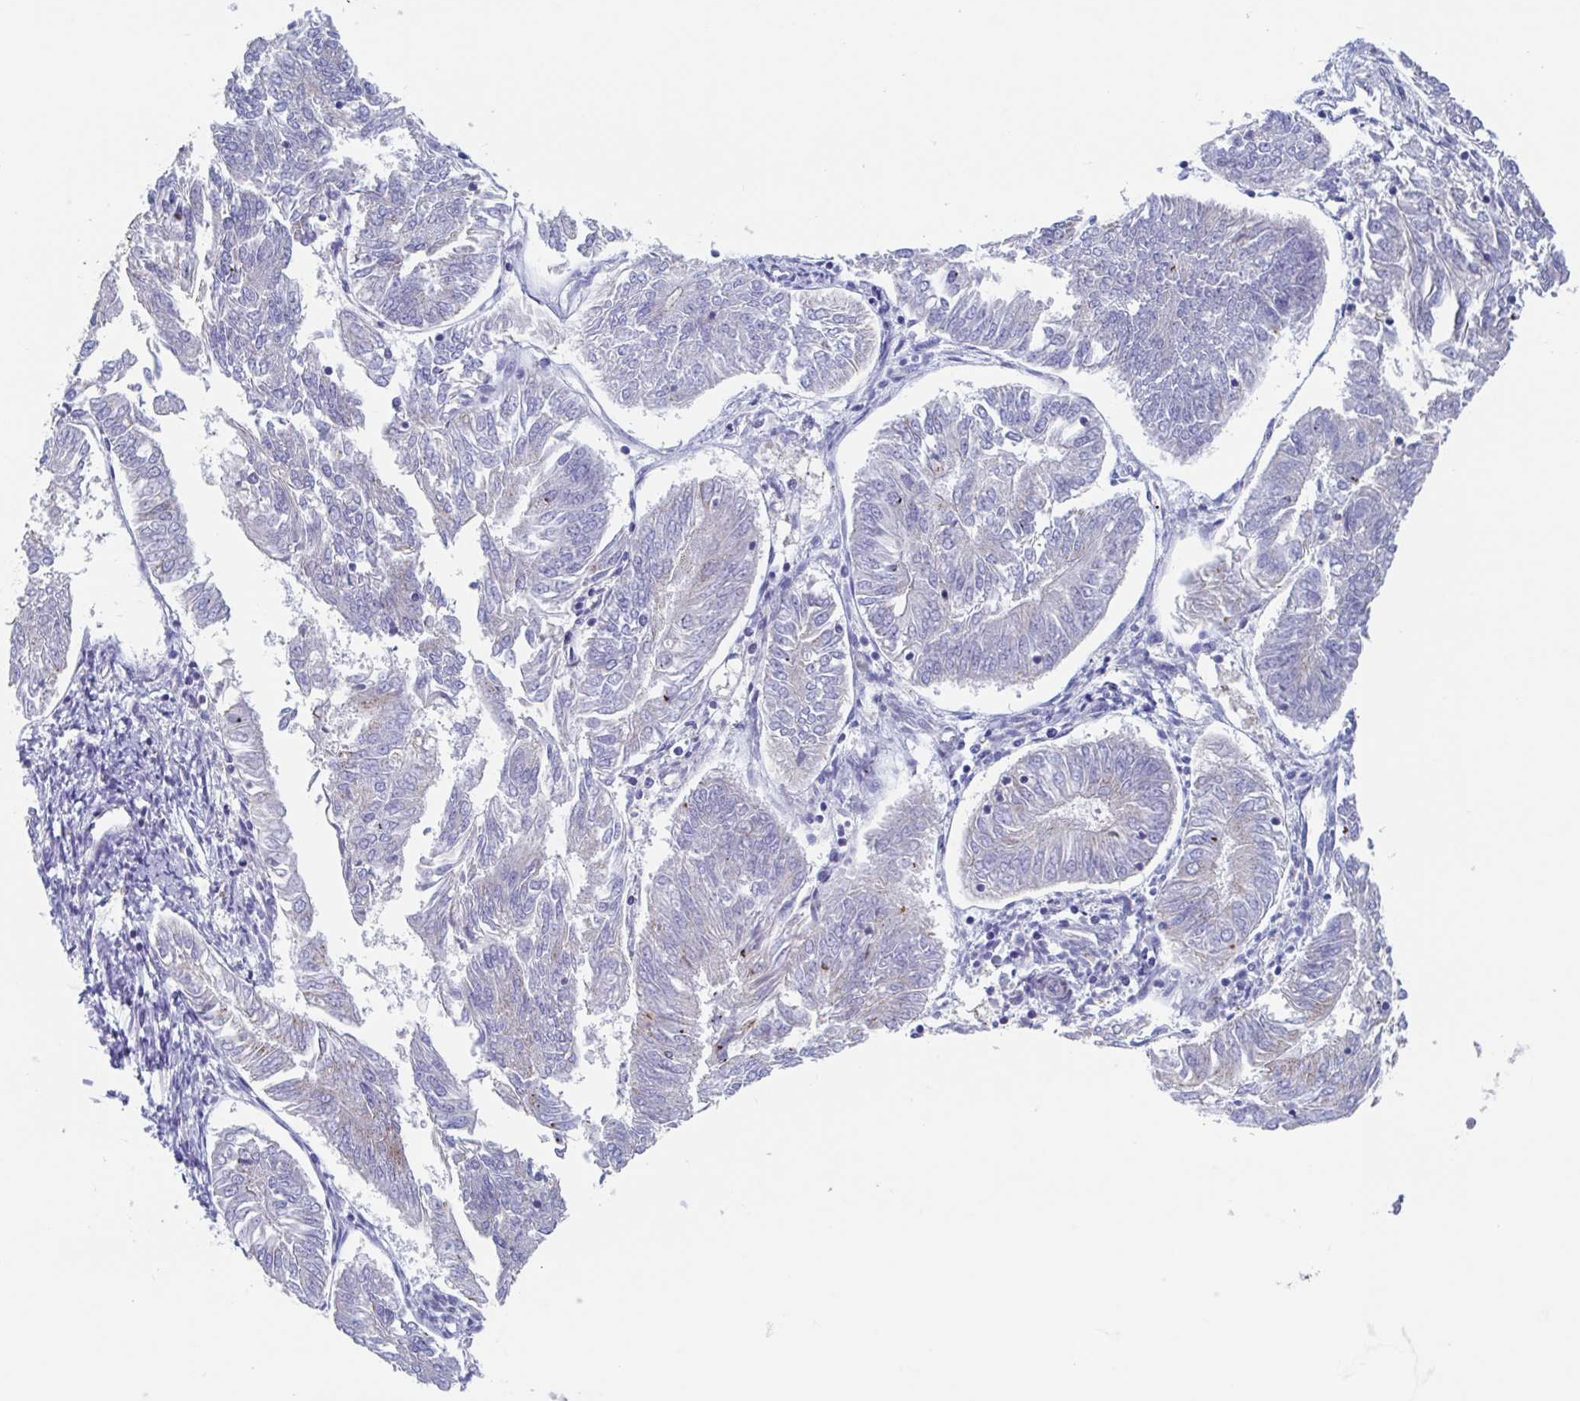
{"staining": {"intensity": "negative", "quantity": "none", "location": "none"}, "tissue": "endometrial cancer", "cell_type": "Tumor cells", "image_type": "cancer", "snomed": [{"axis": "morphology", "description": "Adenocarcinoma, NOS"}, {"axis": "topography", "description": "Endometrium"}], "caption": "Tumor cells are negative for protein expression in human endometrial cancer.", "gene": "CHMP5", "patient": {"sex": "female", "age": 58}}